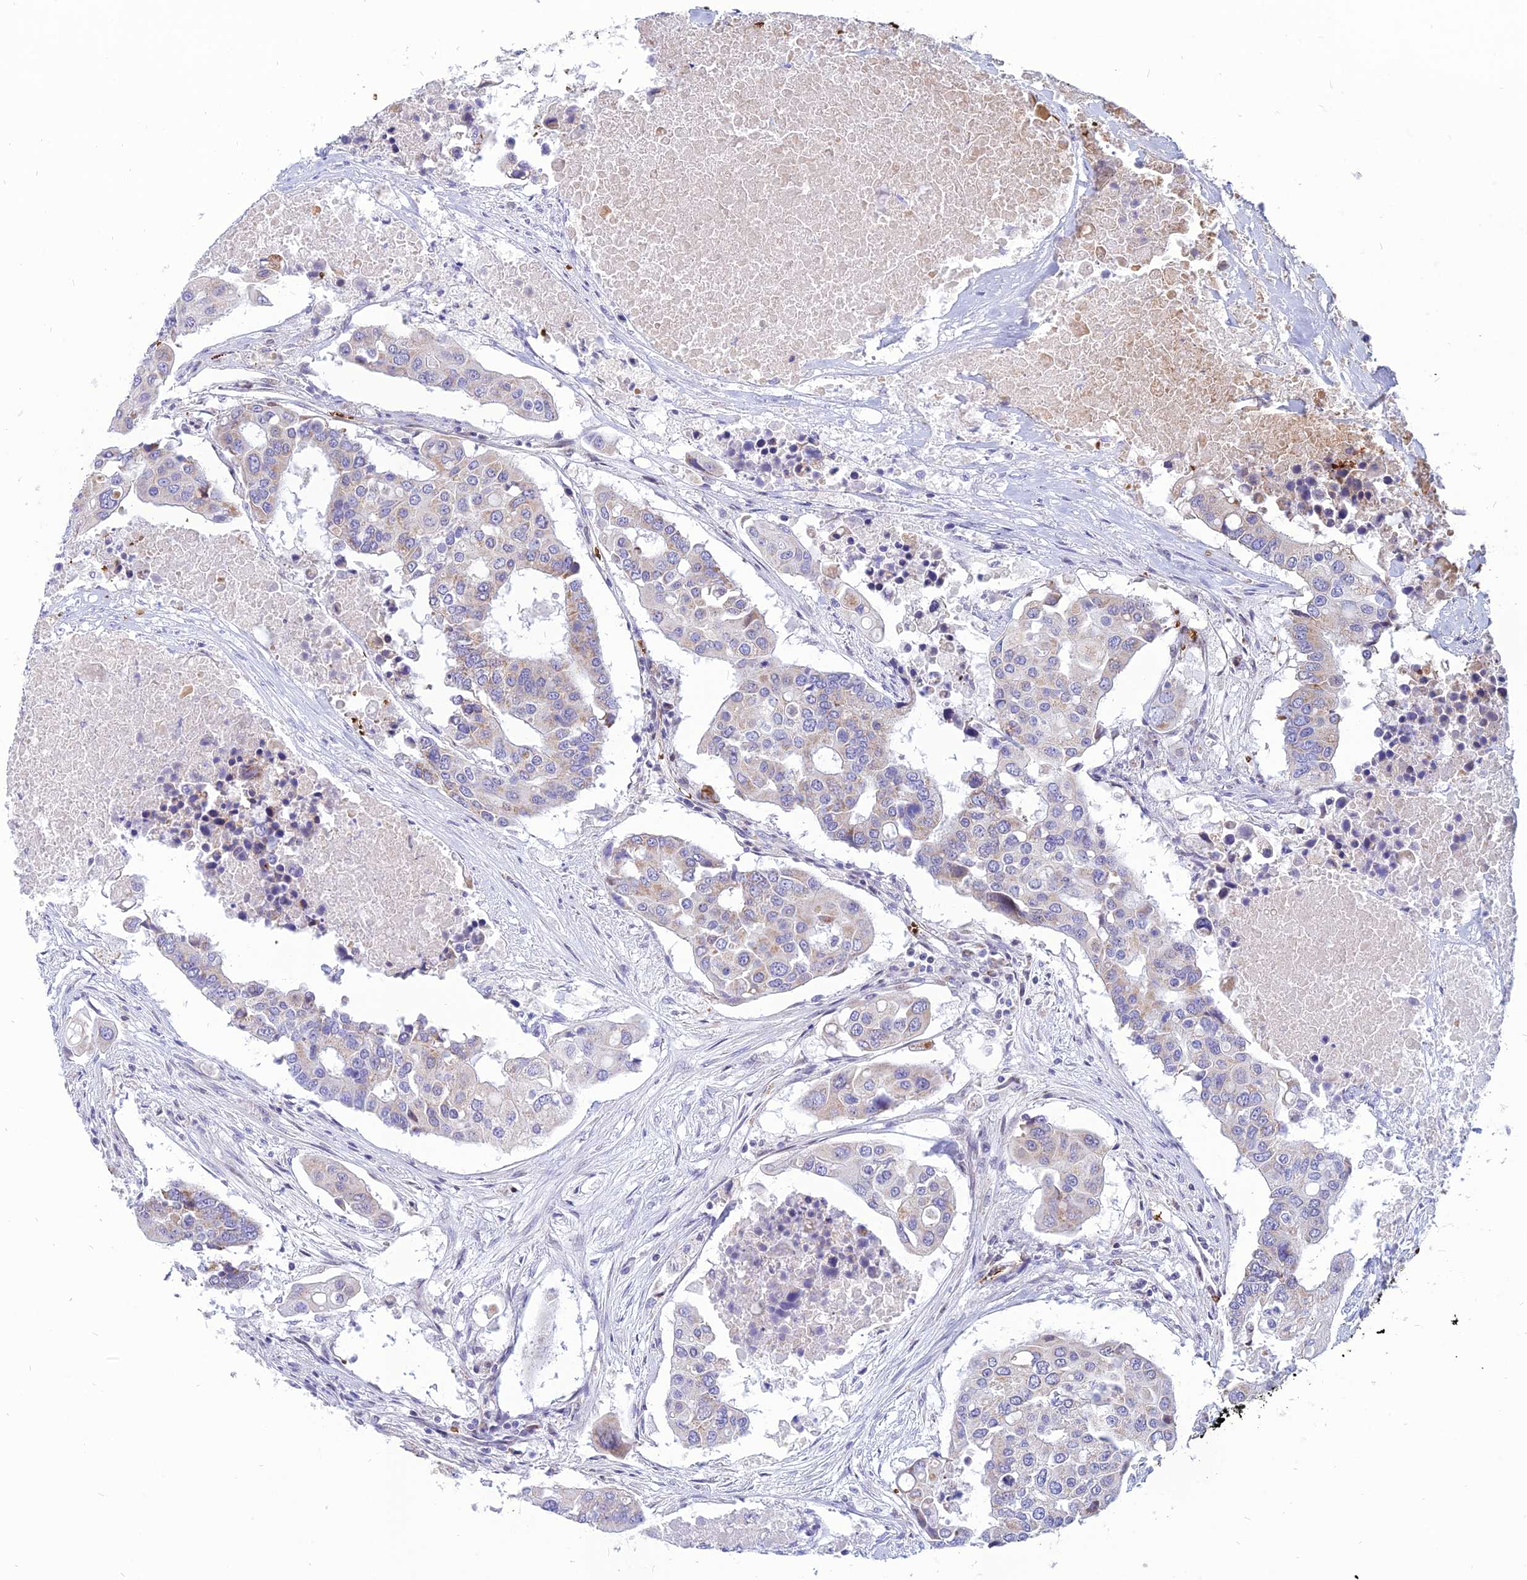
{"staining": {"intensity": "negative", "quantity": "none", "location": "none"}, "tissue": "colorectal cancer", "cell_type": "Tumor cells", "image_type": "cancer", "snomed": [{"axis": "morphology", "description": "Adenocarcinoma, NOS"}, {"axis": "topography", "description": "Colon"}], "caption": "Tumor cells show no significant protein staining in colorectal cancer.", "gene": "HHAT", "patient": {"sex": "male", "age": 77}}